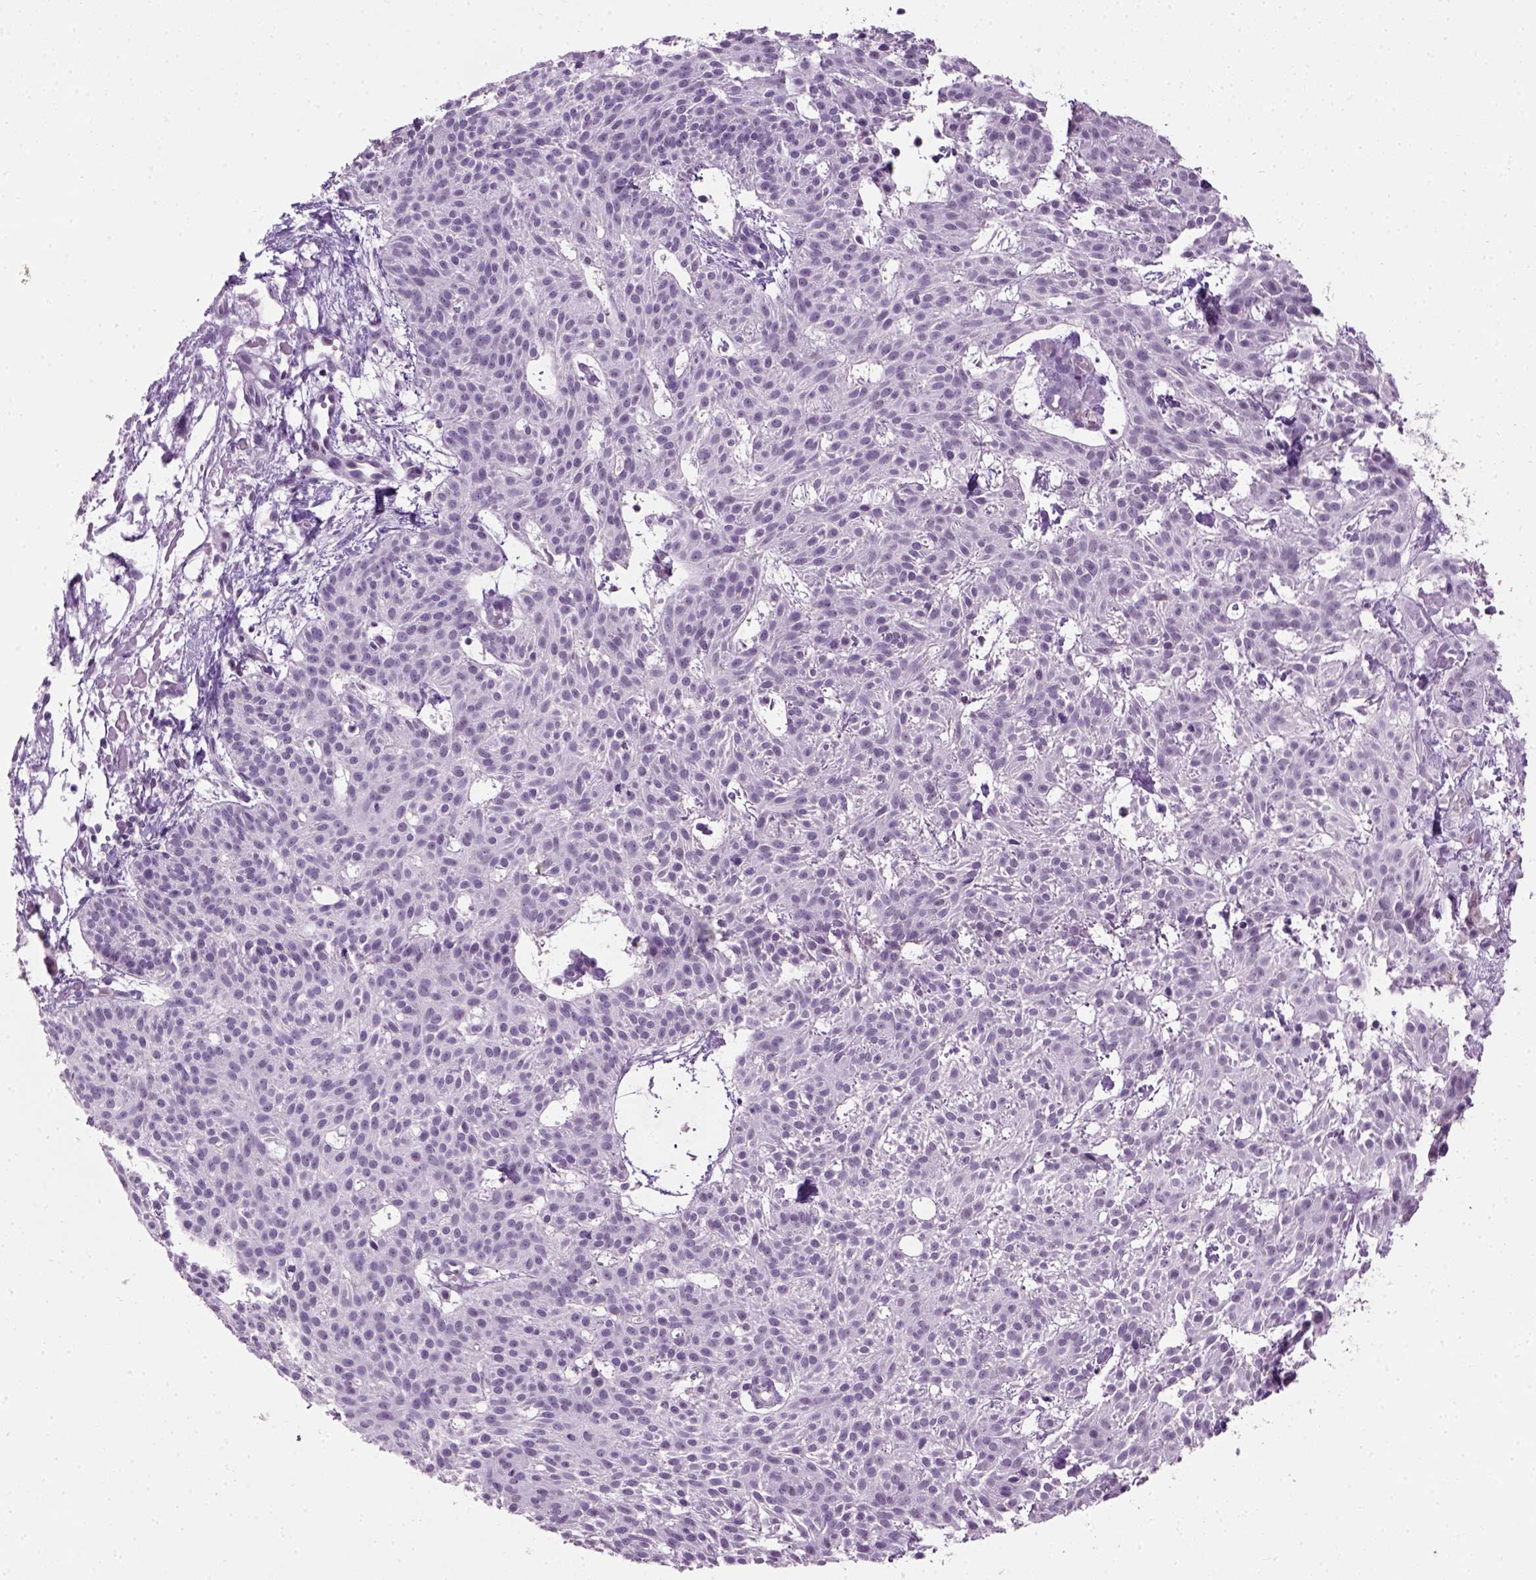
{"staining": {"intensity": "negative", "quantity": "none", "location": "none"}, "tissue": "skin cancer", "cell_type": "Tumor cells", "image_type": "cancer", "snomed": [{"axis": "morphology", "description": "Basal cell carcinoma"}, {"axis": "topography", "description": "Skin"}], "caption": "This is an immunohistochemistry micrograph of skin basal cell carcinoma. There is no staining in tumor cells.", "gene": "GABRB2", "patient": {"sex": "female", "age": 78}}